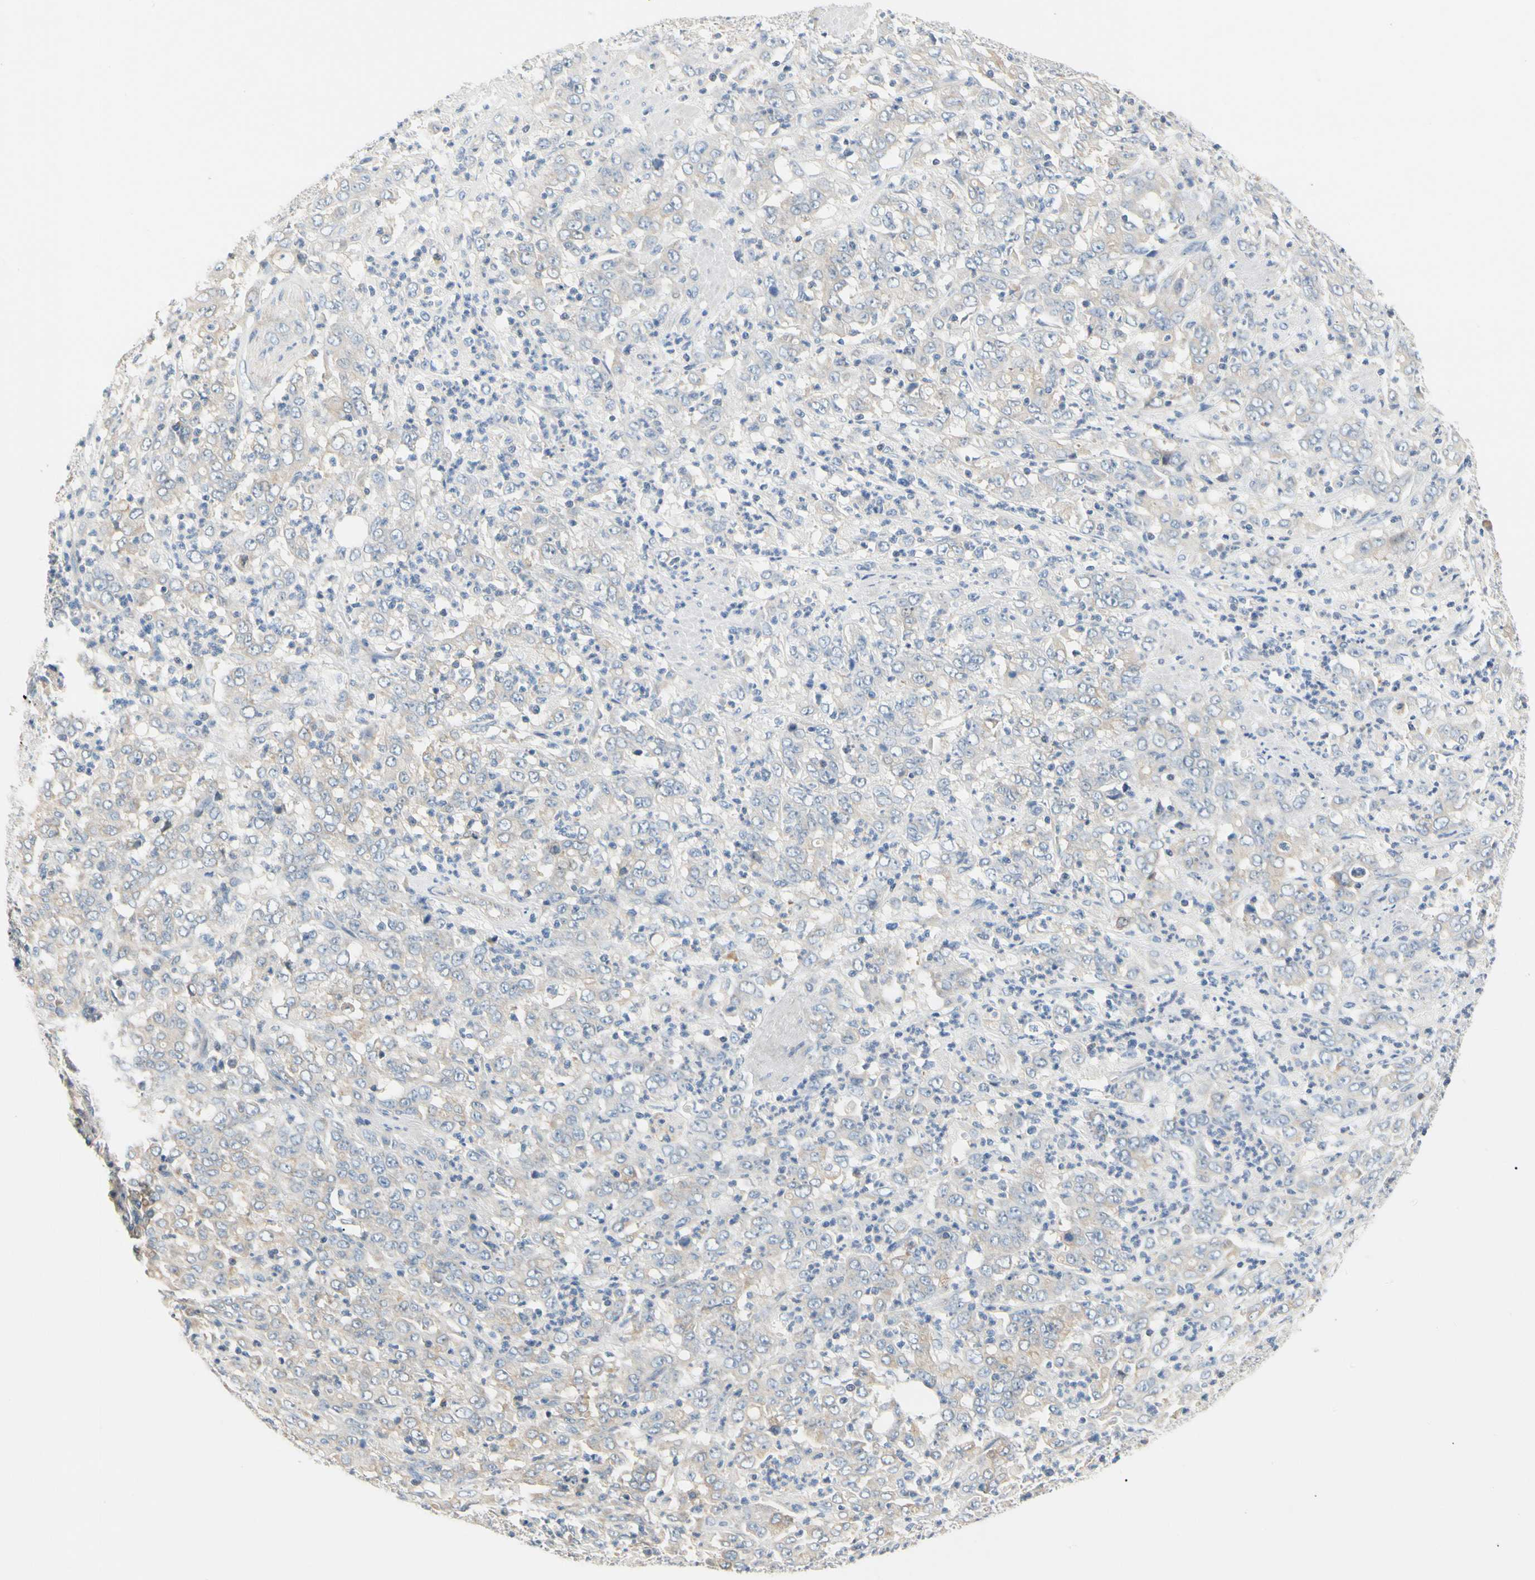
{"staining": {"intensity": "weak", "quantity": "<25%", "location": "cytoplasmic/membranous"}, "tissue": "stomach cancer", "cell_type": "Tumor cells", "image_type": "cancer", "snomed": [{"axis": "morphology", "description": "Adenocarcinoma, NOS"}, {"axis": "topography", "description": "Stomach, lower"}], "caption": "Immunohistochemical staining of human stomach adenocarcinoma reveals no significant positivity in tumor cells.", "gene": "CCM2L", "patient": {"sex": "female", "age": 71}}